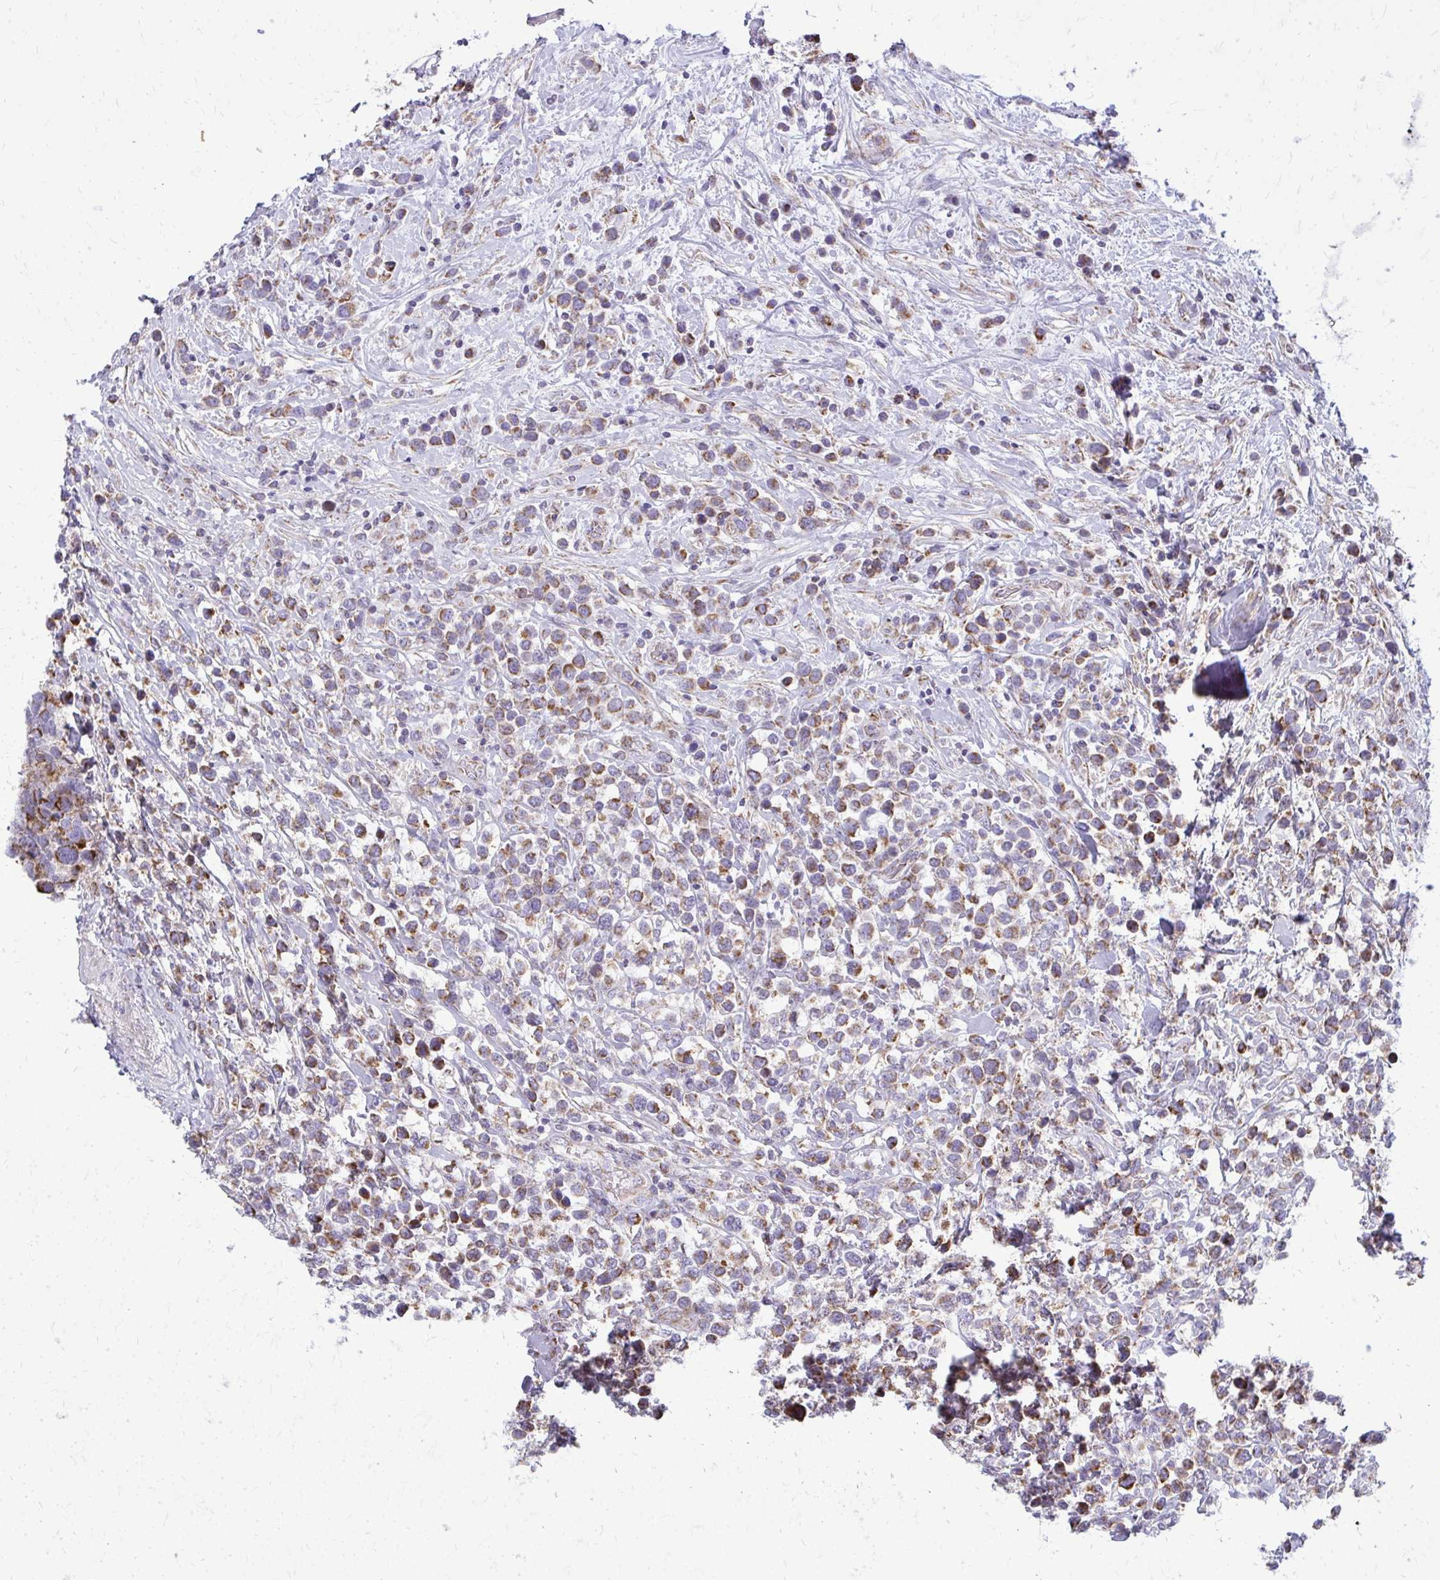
{"staining": {"intensity": "moderate", "quantity": ">75%", "location": "cytoplasmic/membranous"}, "tissue": "lymphoma", "cell_type": "Tumor cells", "image_type": "cancer", "snomed": [{"axis": "morphology", "description": "Malignant lymphoma, non-Hodgkin's type, High grade"}, {"axis": "topography", "description": "Soft tissue"}], "caption": "Brown immunohistochemical staining in human lymphoma exhibits moderate cytoplasmic/membranous staining in about >75% of tumor cells. The staining was performed using DAB (3,3'-diaminobenzidine), with brown indicating positive protein expression. Nuclei are stained blue with hematoxylin.", "gene": "IFIT1", "patient": {"sex": "female", "age": 56}}